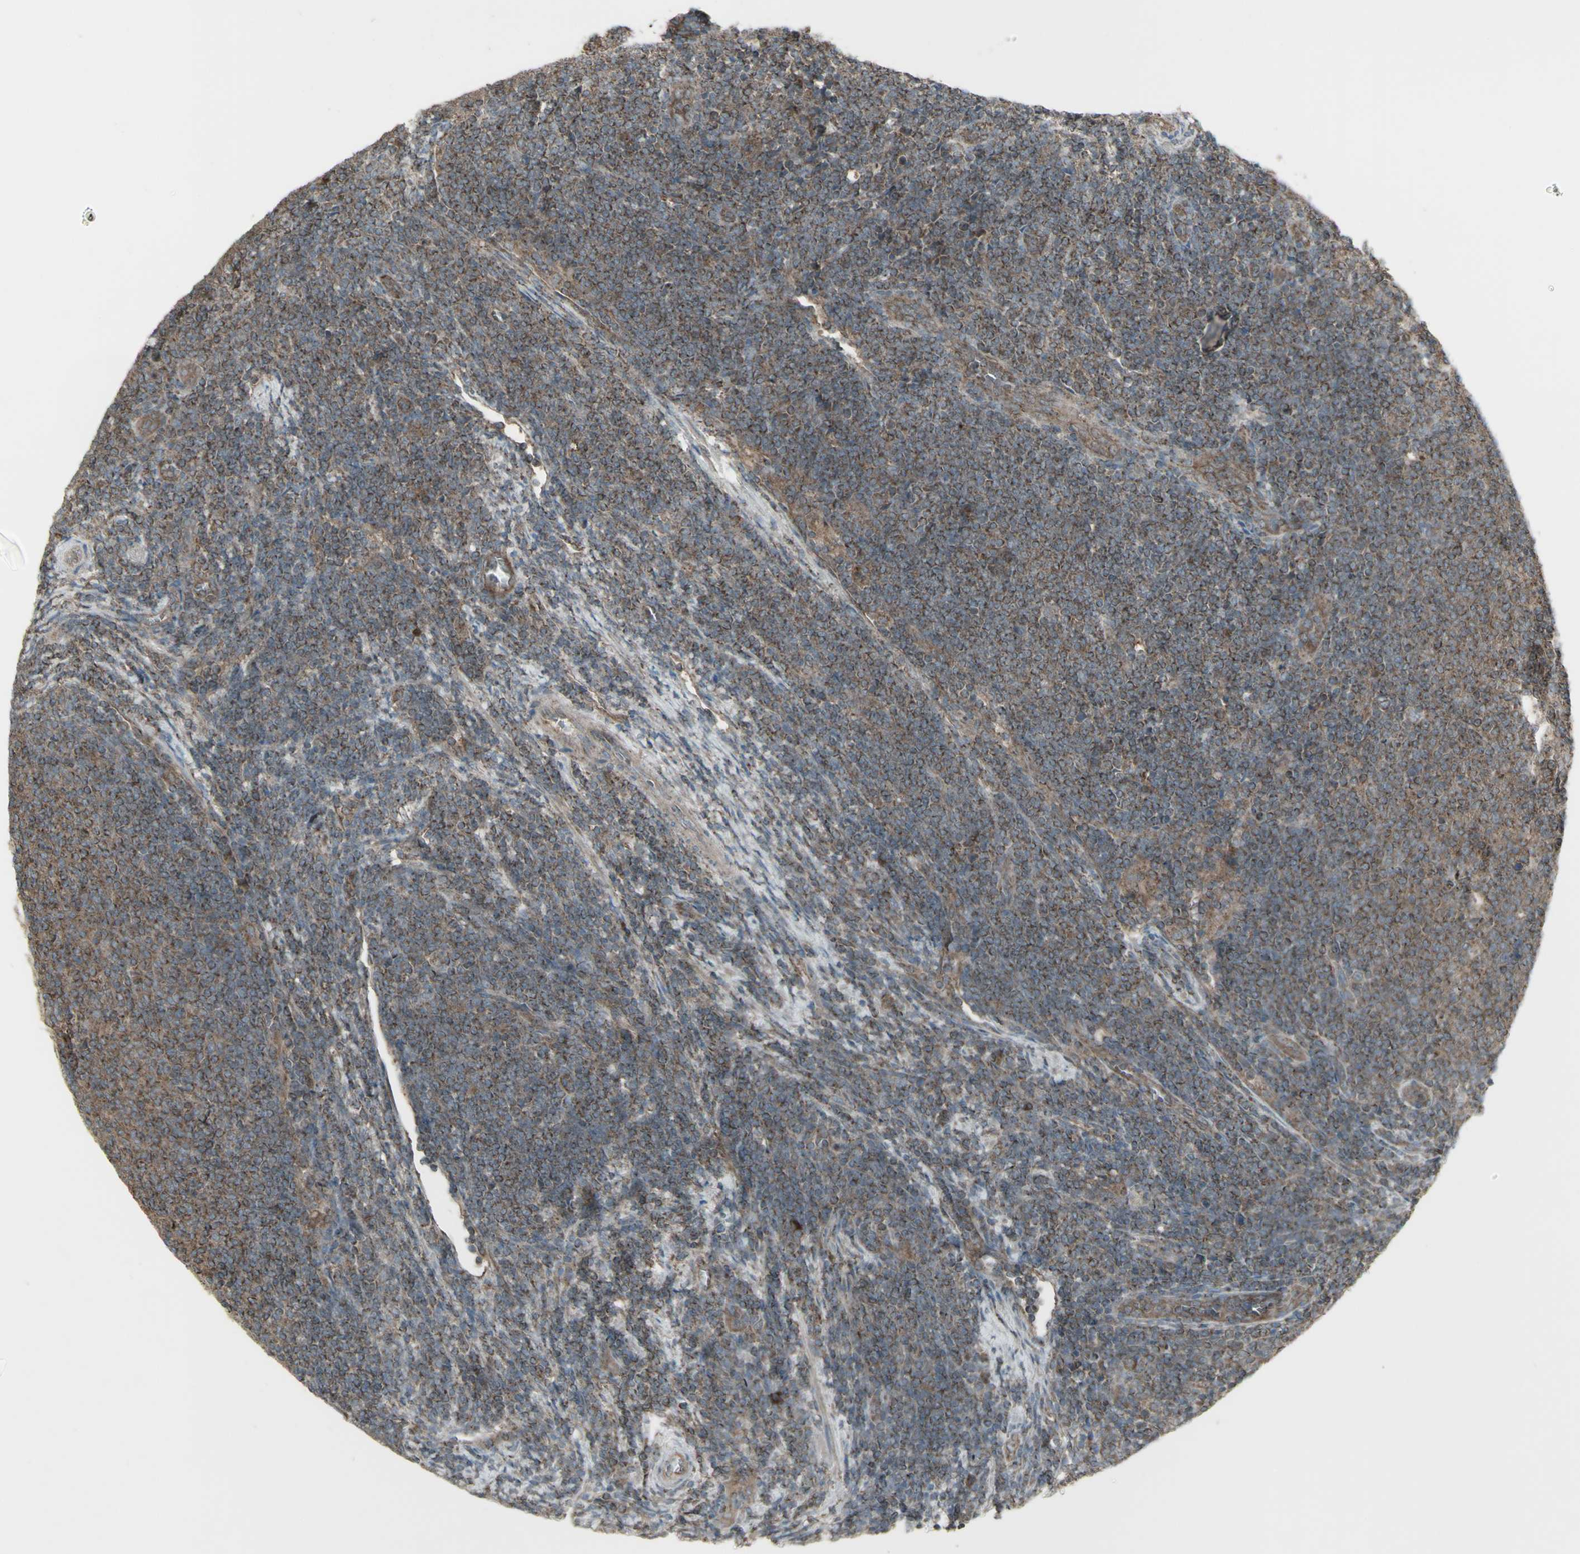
{"staining": {"intensity": "negative", "quantity": "none", "location": "none"}, "tissue": "lymphoma", "cell_type": "Tumor cells", "image_type": "cancer", "snomed": [{"axis": "morphology", "description": "Malignant lymphoma, non-Hodgkin's type, Low grade"}, {"axis": "topography", "description": "Lymph node"}], "caption": "Immunohistochemistry photomicrograph of neoplastic tissue: low-grade malignant lymphoma, non-Hodgkin's type stained with DAB (3,3'-diaminobenzidine) displays no significant protein expression in tumor cells.", "gene": "SHC1", "patient": {"sex": "male", "age": 66}}